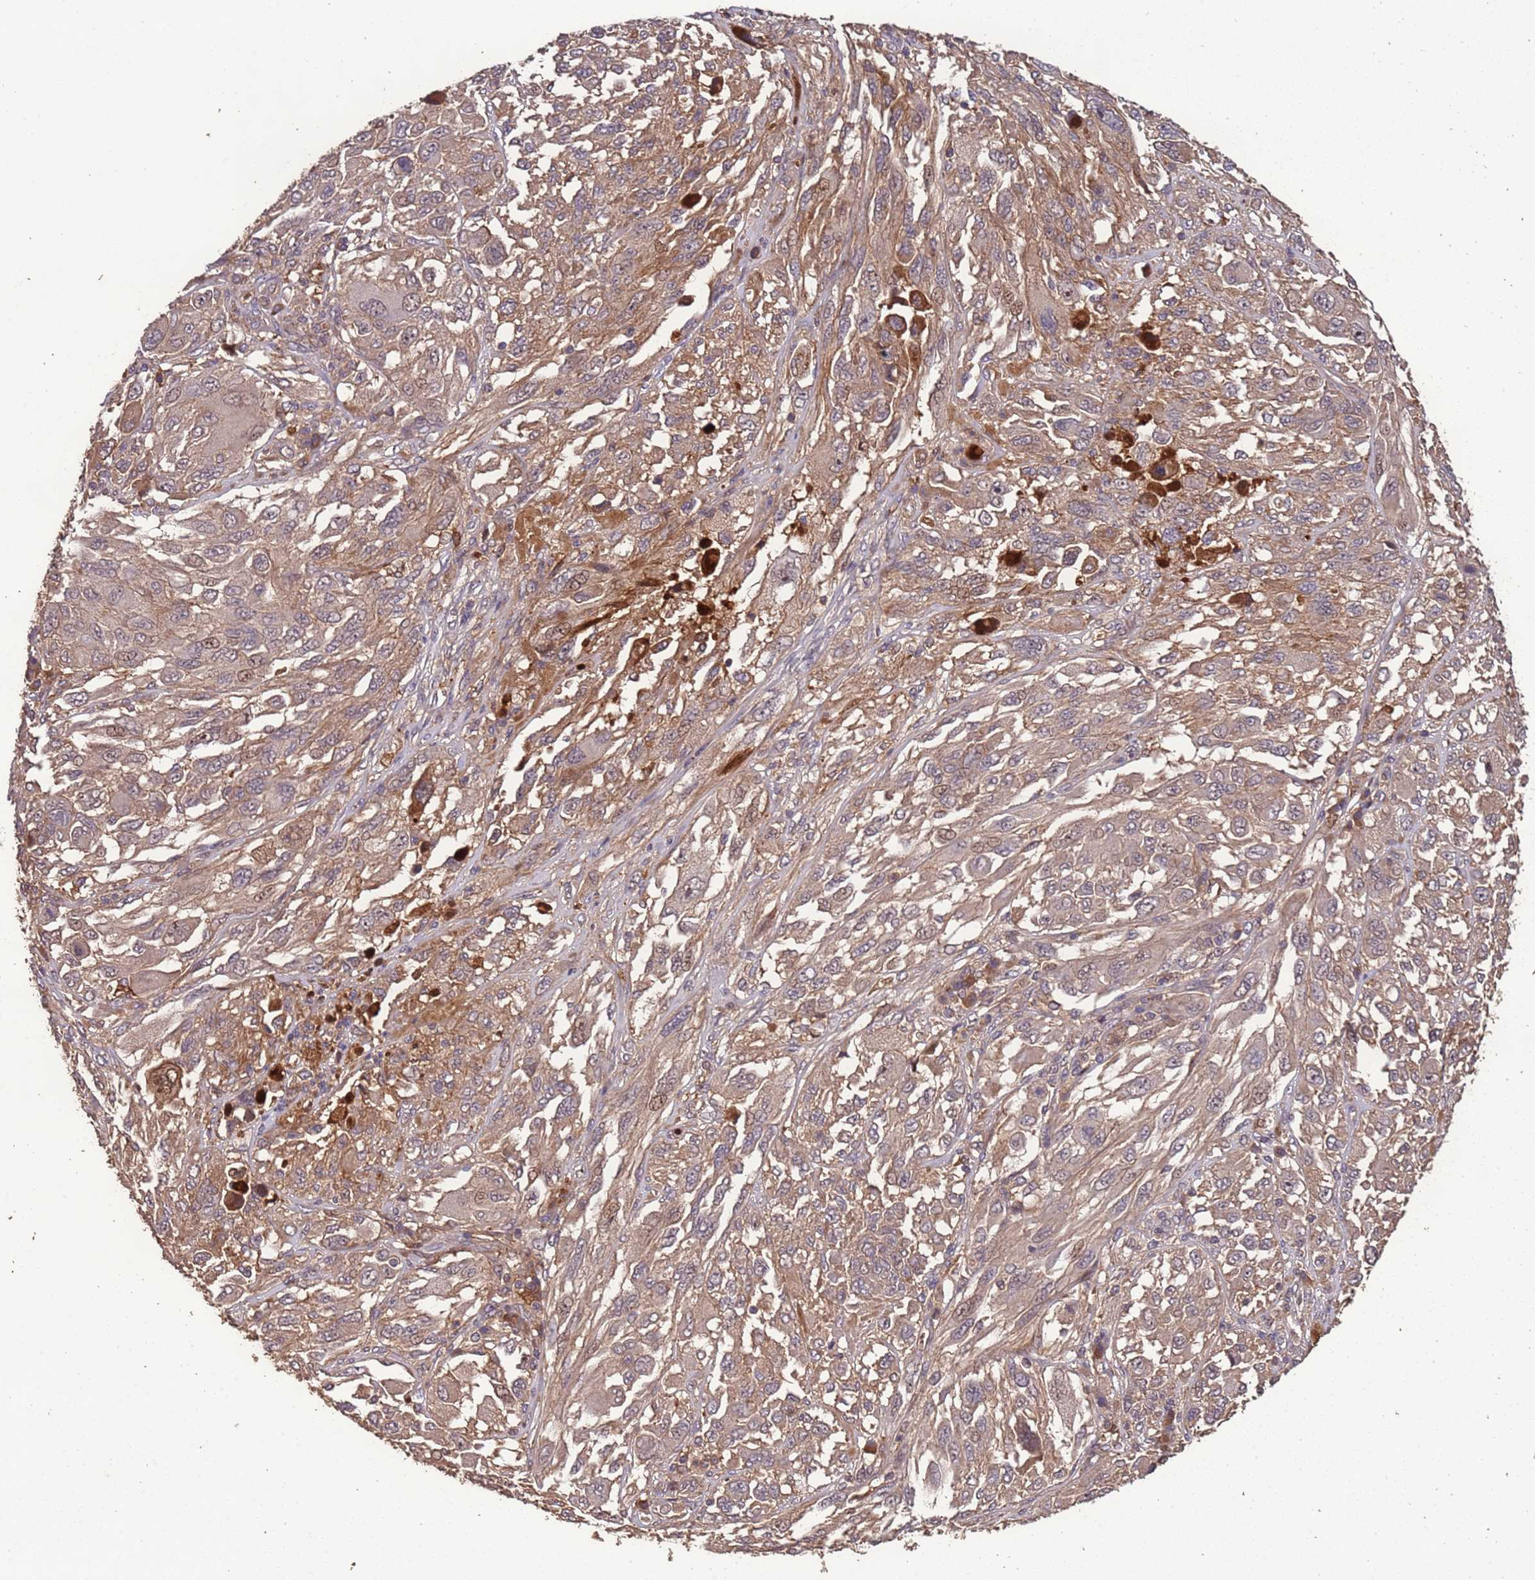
{"staining": {"intensity": "weak", "quantity": ">75%", "location": "cytoplasmic/membranous"}, "tissue": "melanoma", "cell_type": "Tumor cells", "image_type": "cancer", "snomed": [{"axis": "morphology", "description": "Malignant melanoma, NOS"}, {"axis": "topography", "description": "Skin"}], "caption": "A micrograph of human melanoma stained for a protein demonstrates weak cytoplasmic/membranous brown staining in tumor cells.", "gene": "CCDC184", "patient": {"sex": "female", "age": 91}}